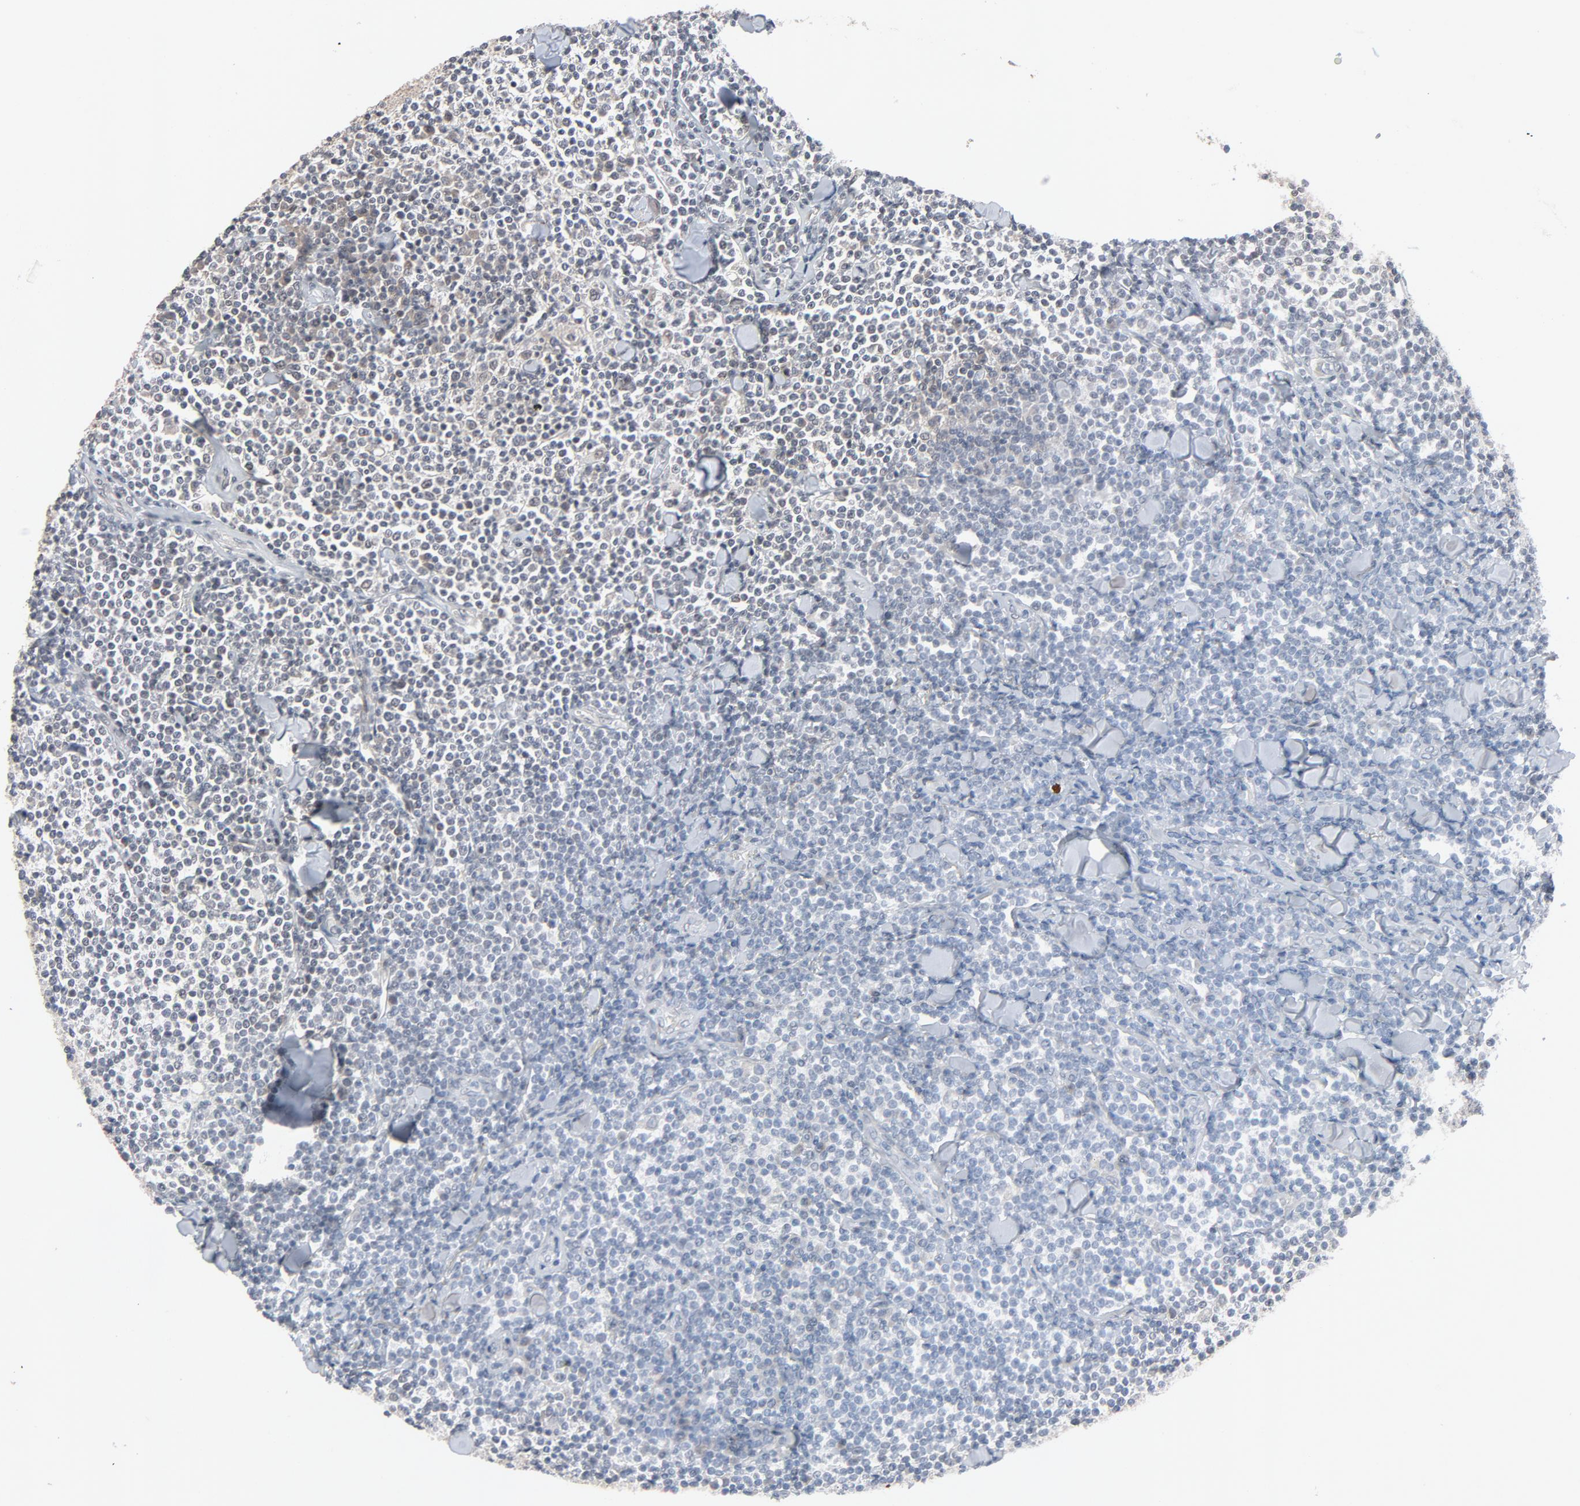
{"staining": {"intensity": "negative", "quantity": "none", "location": "none"}, "tissue": "lymphoma", "cell_type": "Tumor cells", "image_type": "cancer", "snomed": [{"axis": "morphology", "description": "Malignant lymphoma, non-Hodgkin's type, Low grade"}, {"axis": "topography", "description": "Soft tissue"}], "caption": "Immunohistochemical staining of low-grade malignant lymphoma, non-Hodgkin's type exhibits no significant positivity in tumor cells.", "gene": "MT3", "patient": {"sex": "male", "age": 92}}